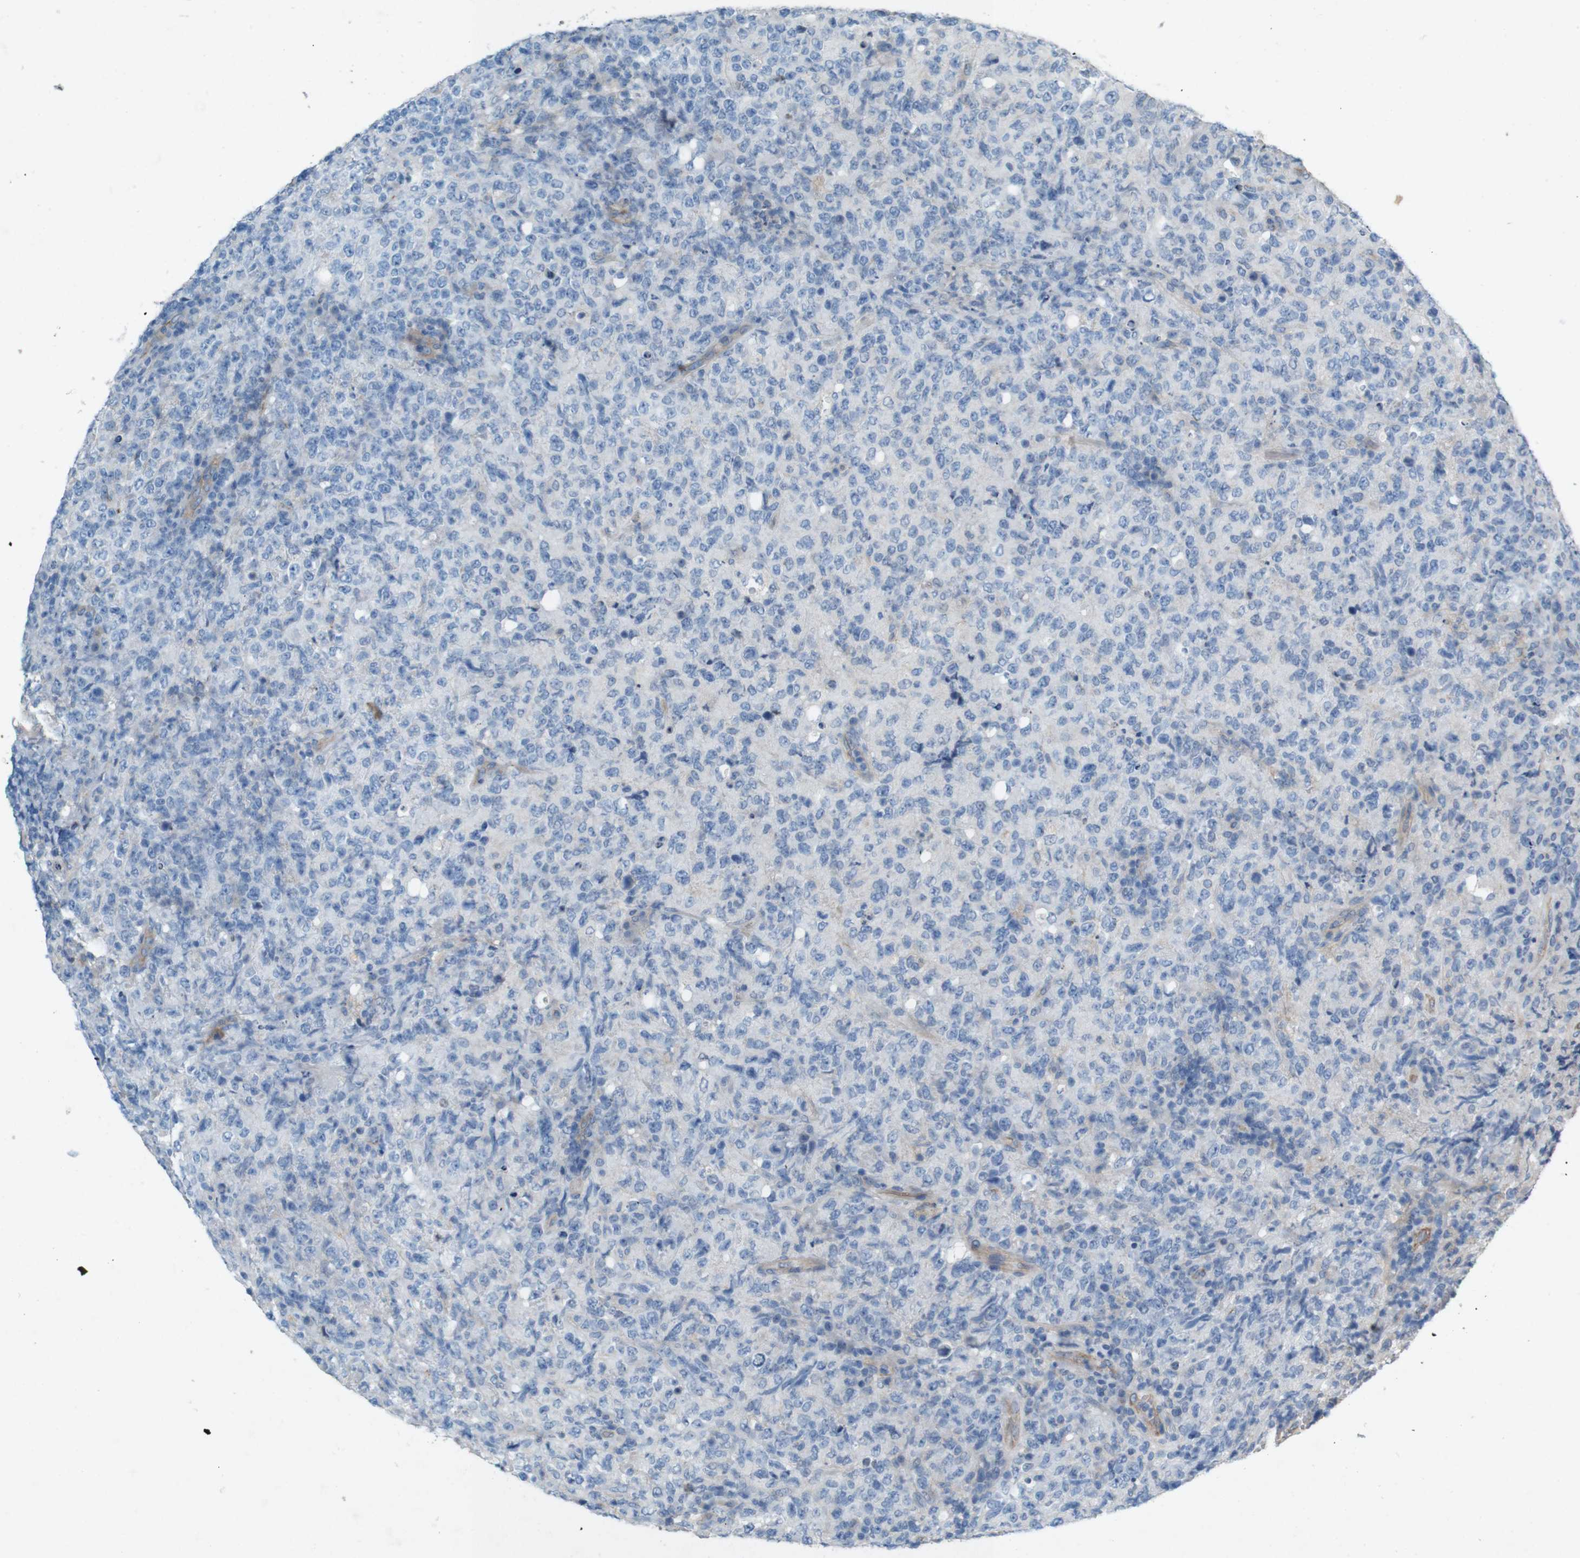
{"staining": {"intensity": "negative", "quantity": "none", "location": "none"}, "tissue": "lymphoma", "cell_type": "Tumor cells", "image_type": "cancer", "snomed": [{"axis": "morphology", "description": "Malignant lymphoma, non-Hodgkin's type, High grade"}, {"axis": "topography", "description": "Tonsil"}], "caption": "Immunohistochemistry image of lymphoma stained for a protein (brown), which exhibits no positivity in tumor cells.", "gene": "PVR", "patient": {"sex": "female", "age": 36}}